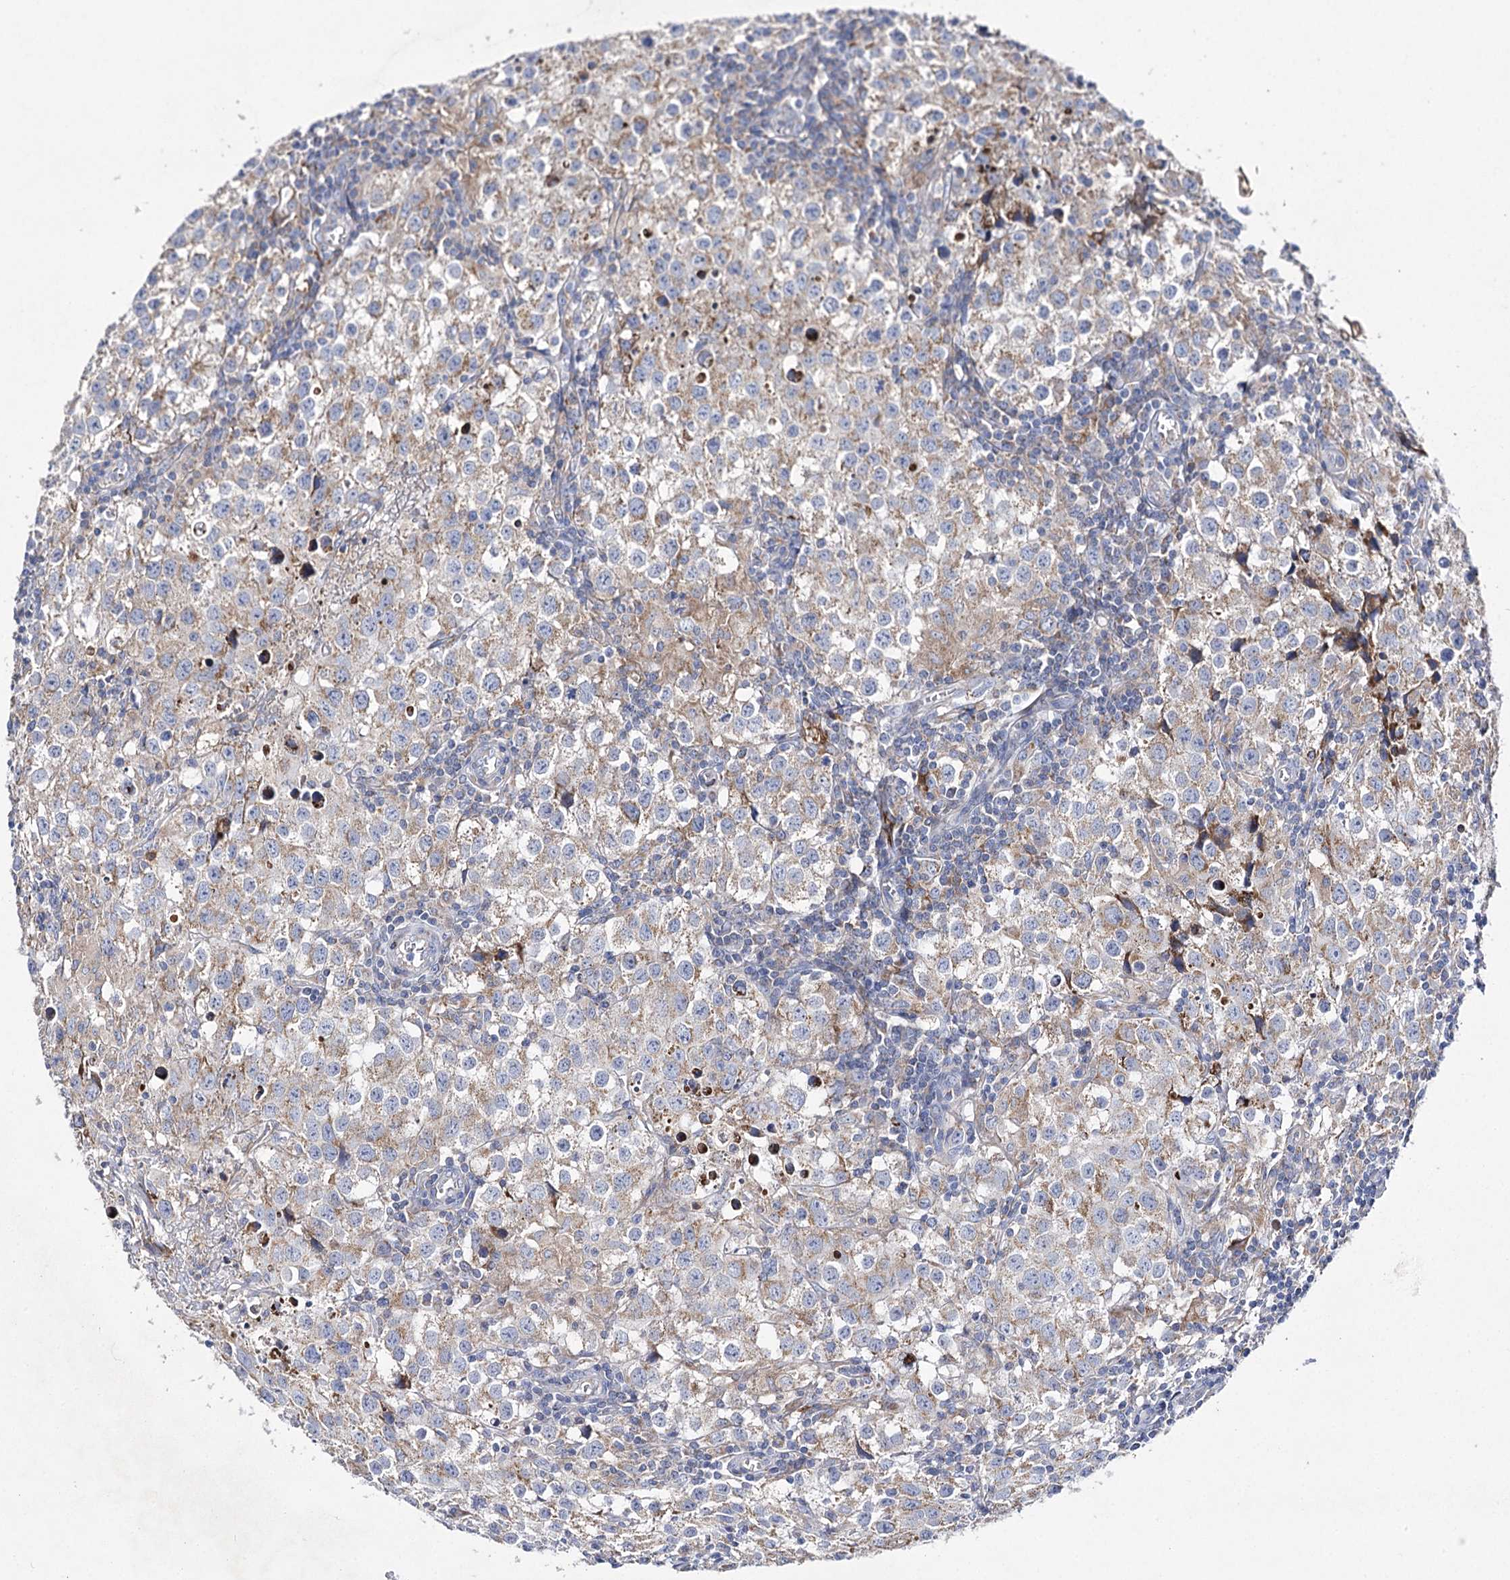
{"staining": {"intensity": "moderate", "quantity": ">75%", "location": "cytoplasmic/membranous"}, "tissue": "testis cancer", "cell_type": "Tumor cells", "image_type": "cancer", "snomed": [{"axis": "morphology", "description": "Seminoma, NOS"}, {"axis": "morphology", "description": "Carcinoma, Embryonal, NOS"}, {"axis": "topography", "description": "Testis"}], "caption": "Moderate cytoplasmic/membranous staining for a protein is seen in about >75% of tumor cells of testis seminoma using immunohistochemistry (IHC).", "gene": "COX15", "patient": {"sex": "male", "age": 43}}